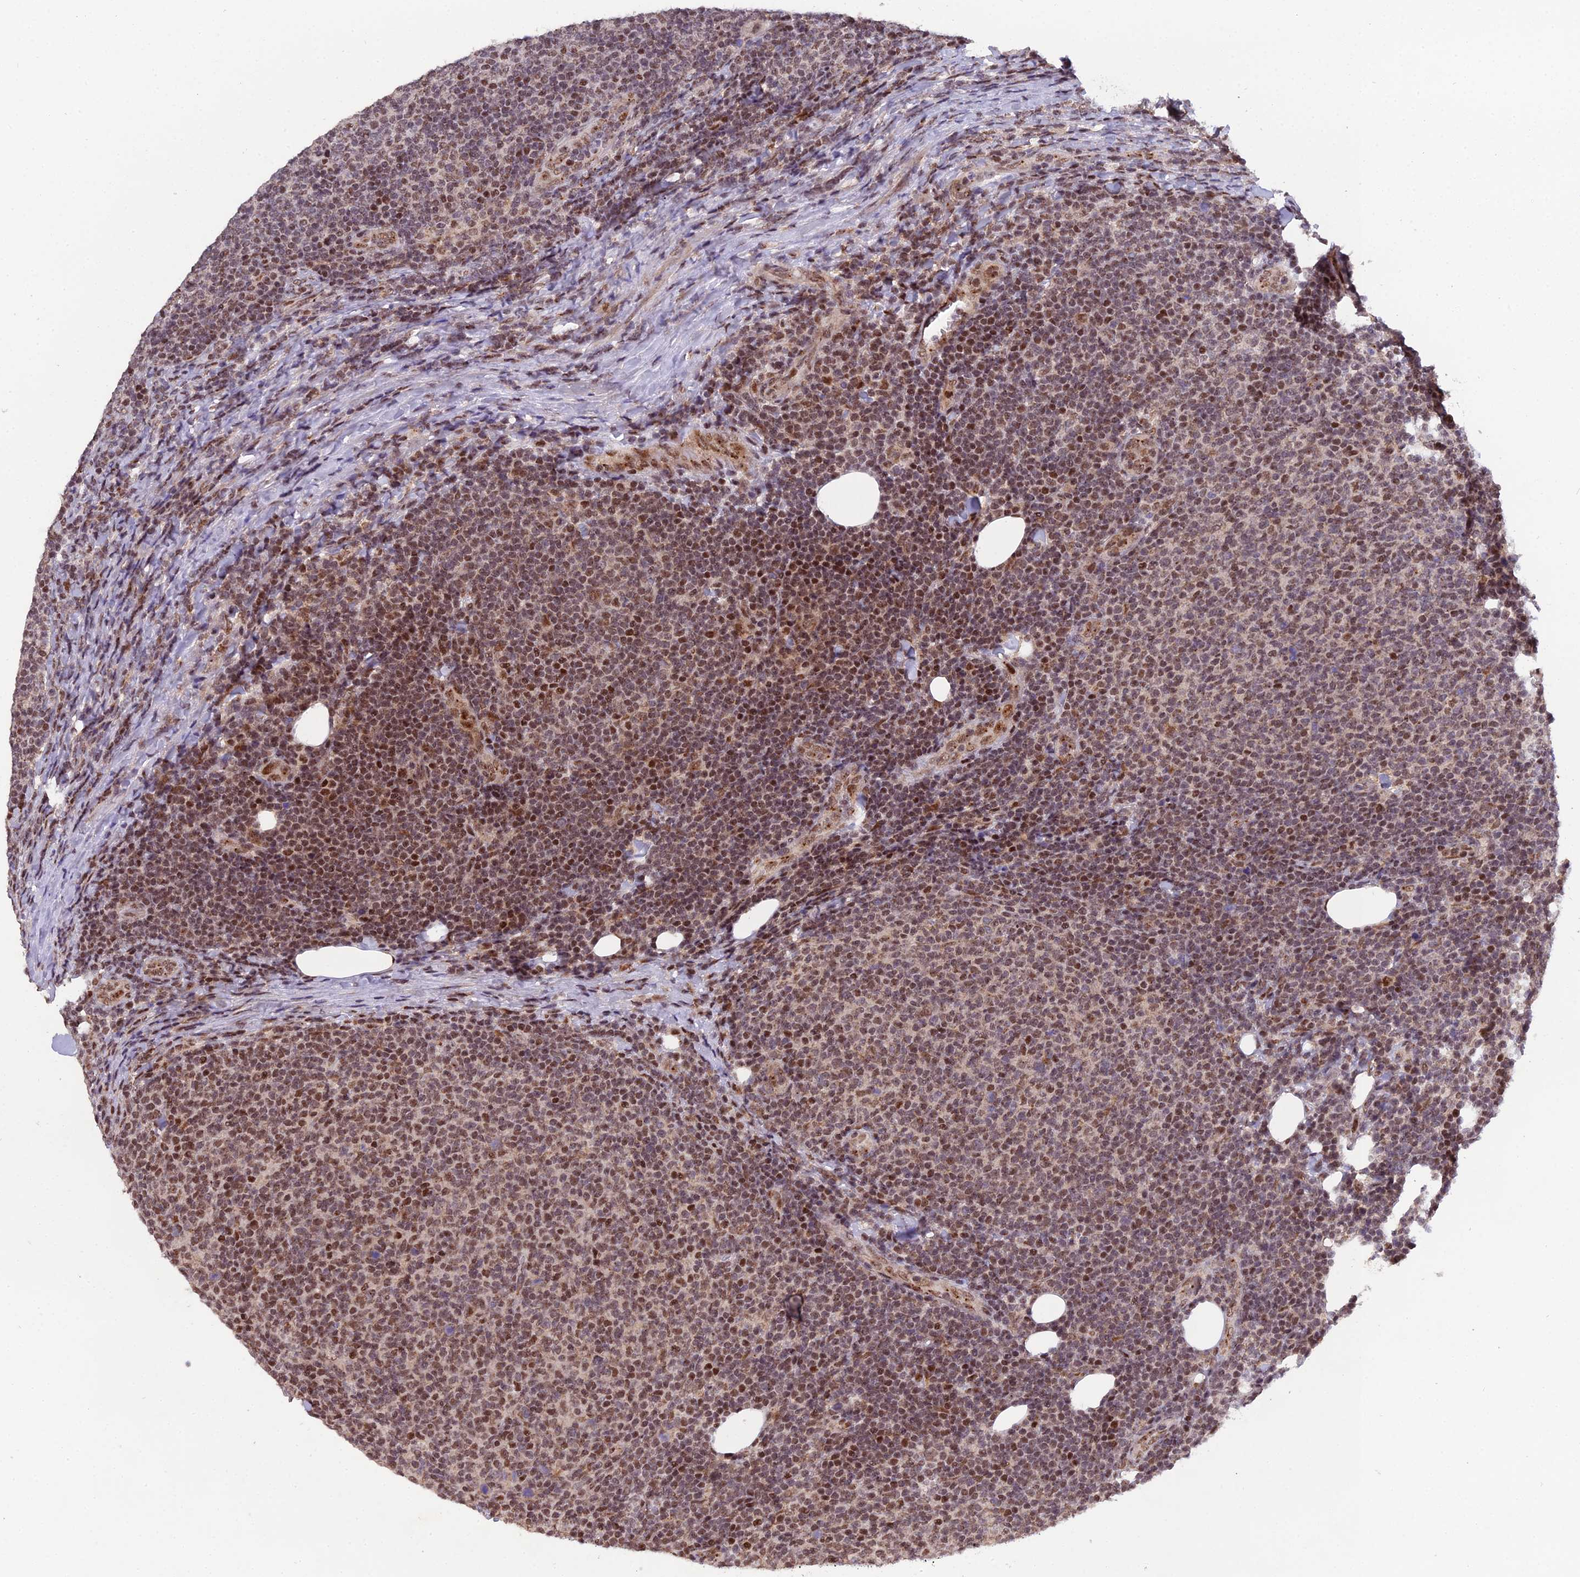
{"staining": {"intensity": "moderate", "quantity": ">75%", "location": "nuclear"}, "tissue": "lymphoma", "cell_type": "Tumor cells", "image_type": "cancer", "snomed": [{"axis": "morphology", "description": "Malignant lymphoma, non-Hodgkin's type, Low grade"}, {"axis": "topography", "description": "Lymph node"}], "caption": "Immunohistochemical staining of human low-grade malignant lymphoma, non-Hodgkin's type shows medium levels of moderate nuclear protein staining in approximately >75% of tumor cells. The staining is performed using DAB (3,3'-diaminobenzidine) brown chromogen to label protein expression. The nuclei are counter-stained blue using hematoxylin.", "gene": "ARL2", "patient": {"sex": "male", "age": 66}}